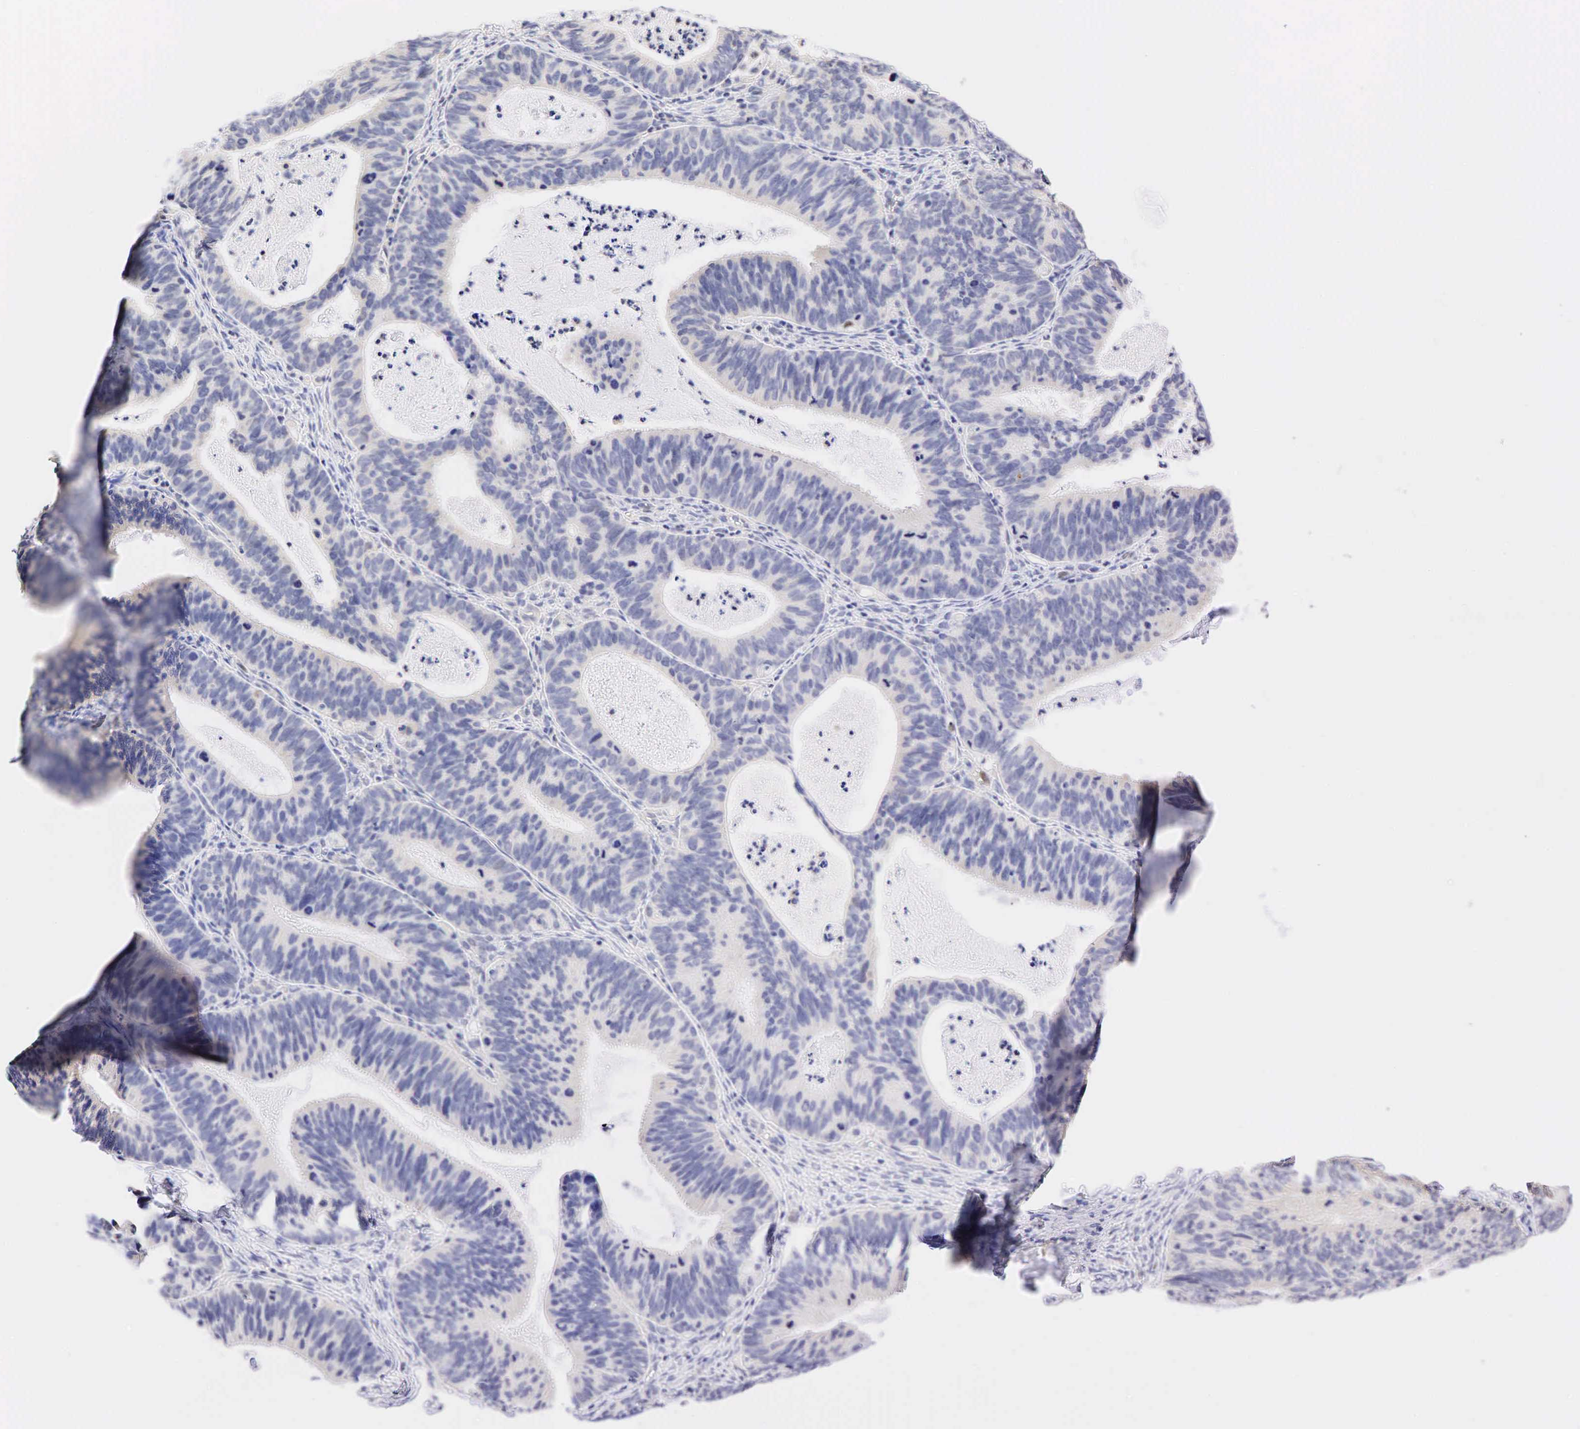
{"staining": {"intensity": "negative", "quantity": "none", "location": "none"}, "tissue": "ovarian cancer", "cell_type": "Tumor cells", "image_type": "cancer", "snomed": [{"axis": "morphology", "description": "Carcinoma, endometroid"}, {"axis": "topography", "description": "Ovary"}], "caption": "DAB (3,3'-diaminobenzidine) immunohistochemical staining of human ovarian endometroid carcinoma exhibits no significant staining in tumor cells.", "gene": "CCND1", "patient": {"sex": "female", "age": 52}}